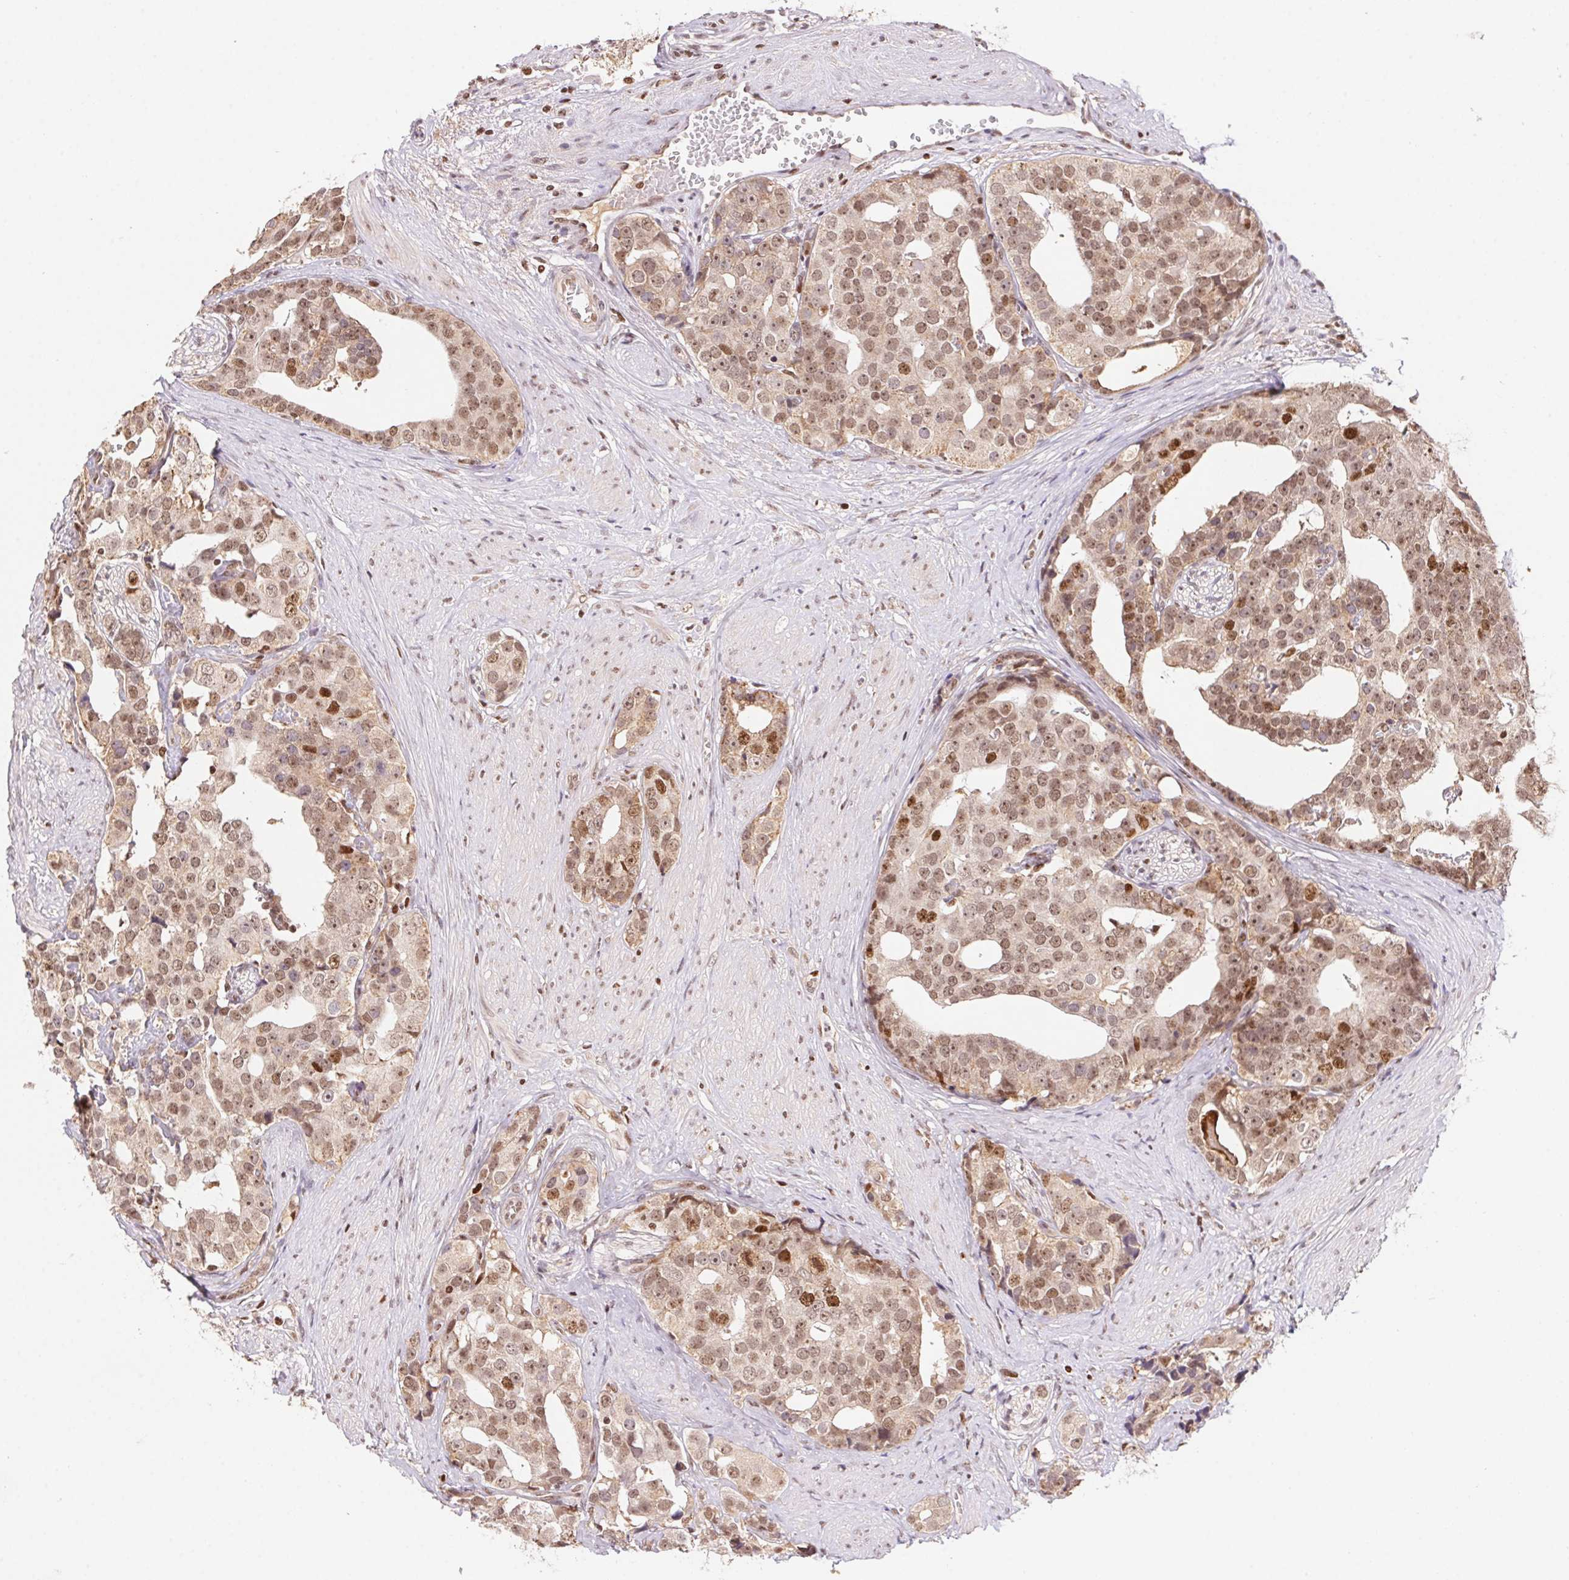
{"staining": {"intensity": "moderate", "quantity": ">75%", "location": "nuclear"}, "tissue": "prostate cancer", "cell_type": "Tumor cells", "image_type": "cancer", "snomed": [{"axis": "morphology", "description": "Adenocarcinoma, High grade"}, {"axis": "topography", "description": "Prostate"}], "caption": "Moderate nuclear protein positivity is identified in approximately >75% of tumor cells in prostate cancer (high-grade adenocarcinoma).", "gene": "POLD3", "patient": {"sex": "male", "age": 71}}